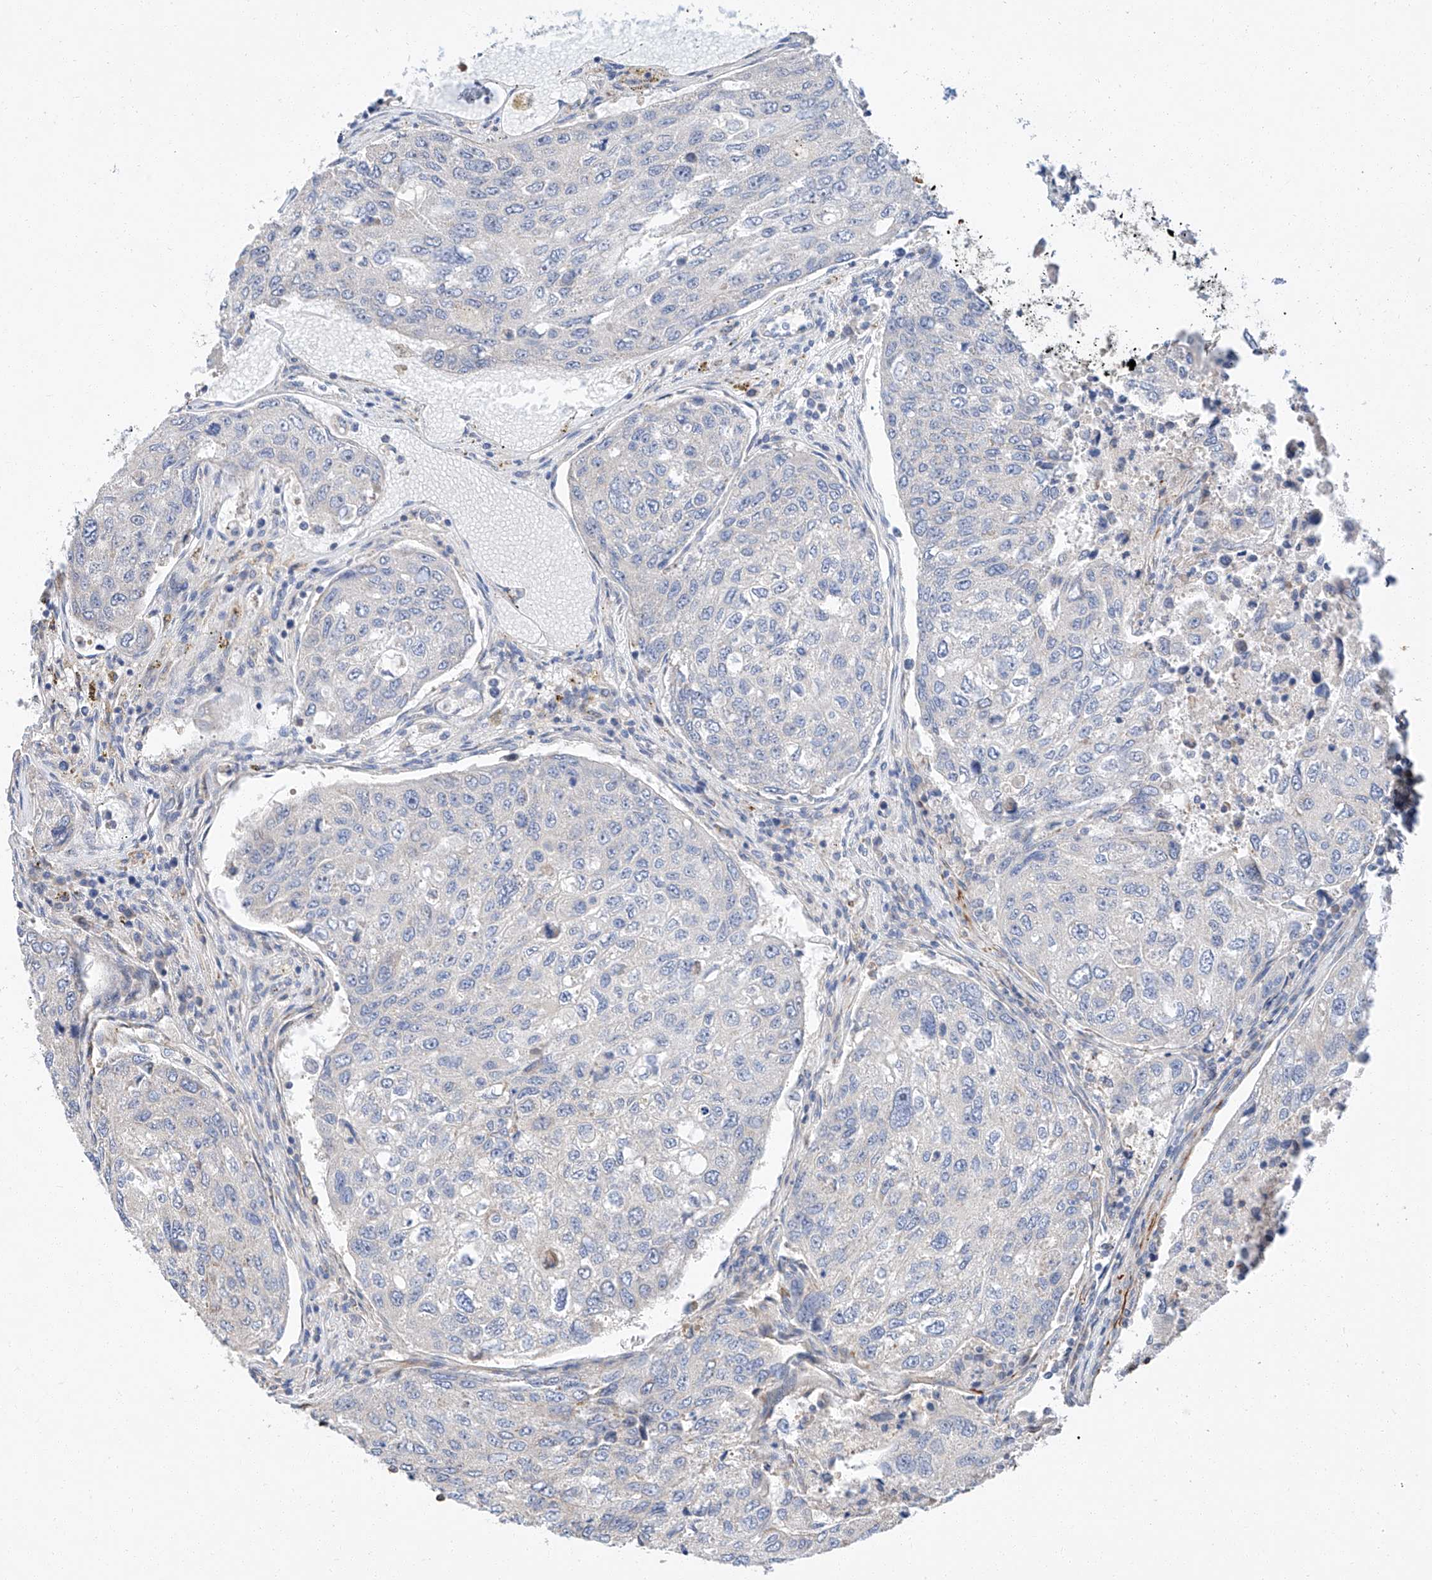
{"staining": {"intensity": "negative", "quantity": "none", "location": "none"}, "tissue": "urothelial cancer", "cell_type": "Tumor cells", "image_type": "cancer", "snomed": [{"axis": "morphology", "description": "Urothelial carcinoma, High grade"}, {"axis": "topography", "description": "Lymph node"}, {"axis": "topography", "description": "Urinary bladder"}], "caption": "This is a photomicrograph of IHC staining of high-grade urothelial carcinoma, which shows no staining in tumor cells.", "gene": "GLMN", "patient": {"sex": "male", "age": 51}}